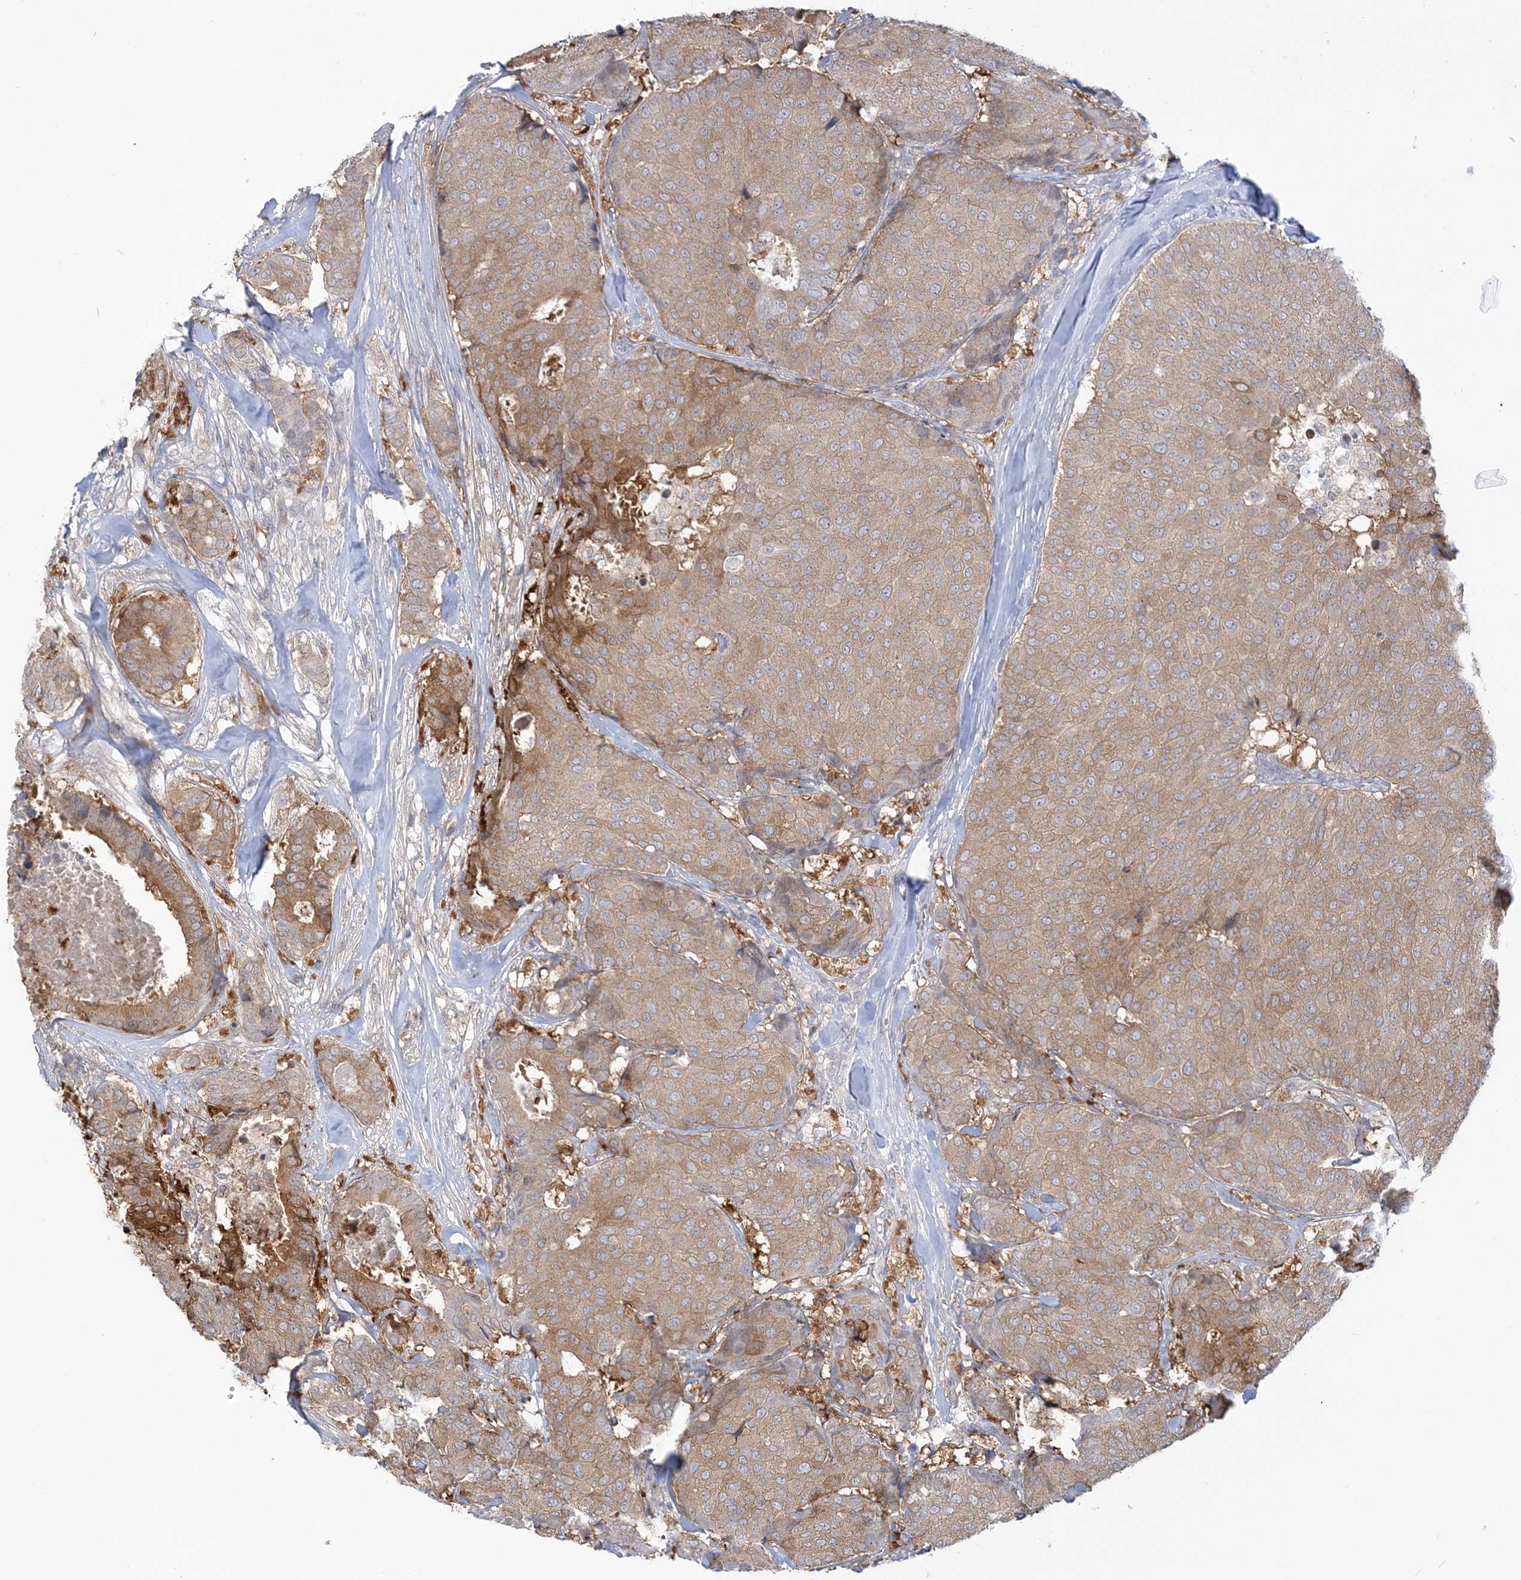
{"staining": {"intensity": "moderate", "quantity": "<25%", "location": "cytoplasmic/membranous"}, "tissue": "breast cancer", "cell_type": "Tumor cells", "image_type": "cancer", "snomed": [{"axis": "morphology", "description": "Duct carcinoma"}, {"axis": "topography", "description": "Breast"}], "caption": "A histopathology image of infiltrating ductal carcinoma (breast) stained for a protein reveals moderate cytoplasmic/membranous brown staining in tumor cells. Immunohistochemistry (ihc) stains the protein of interest in brown and the nuclei are stained blue.", "gene": "THADA", "patient": {"sex": "female", "age": 75}}